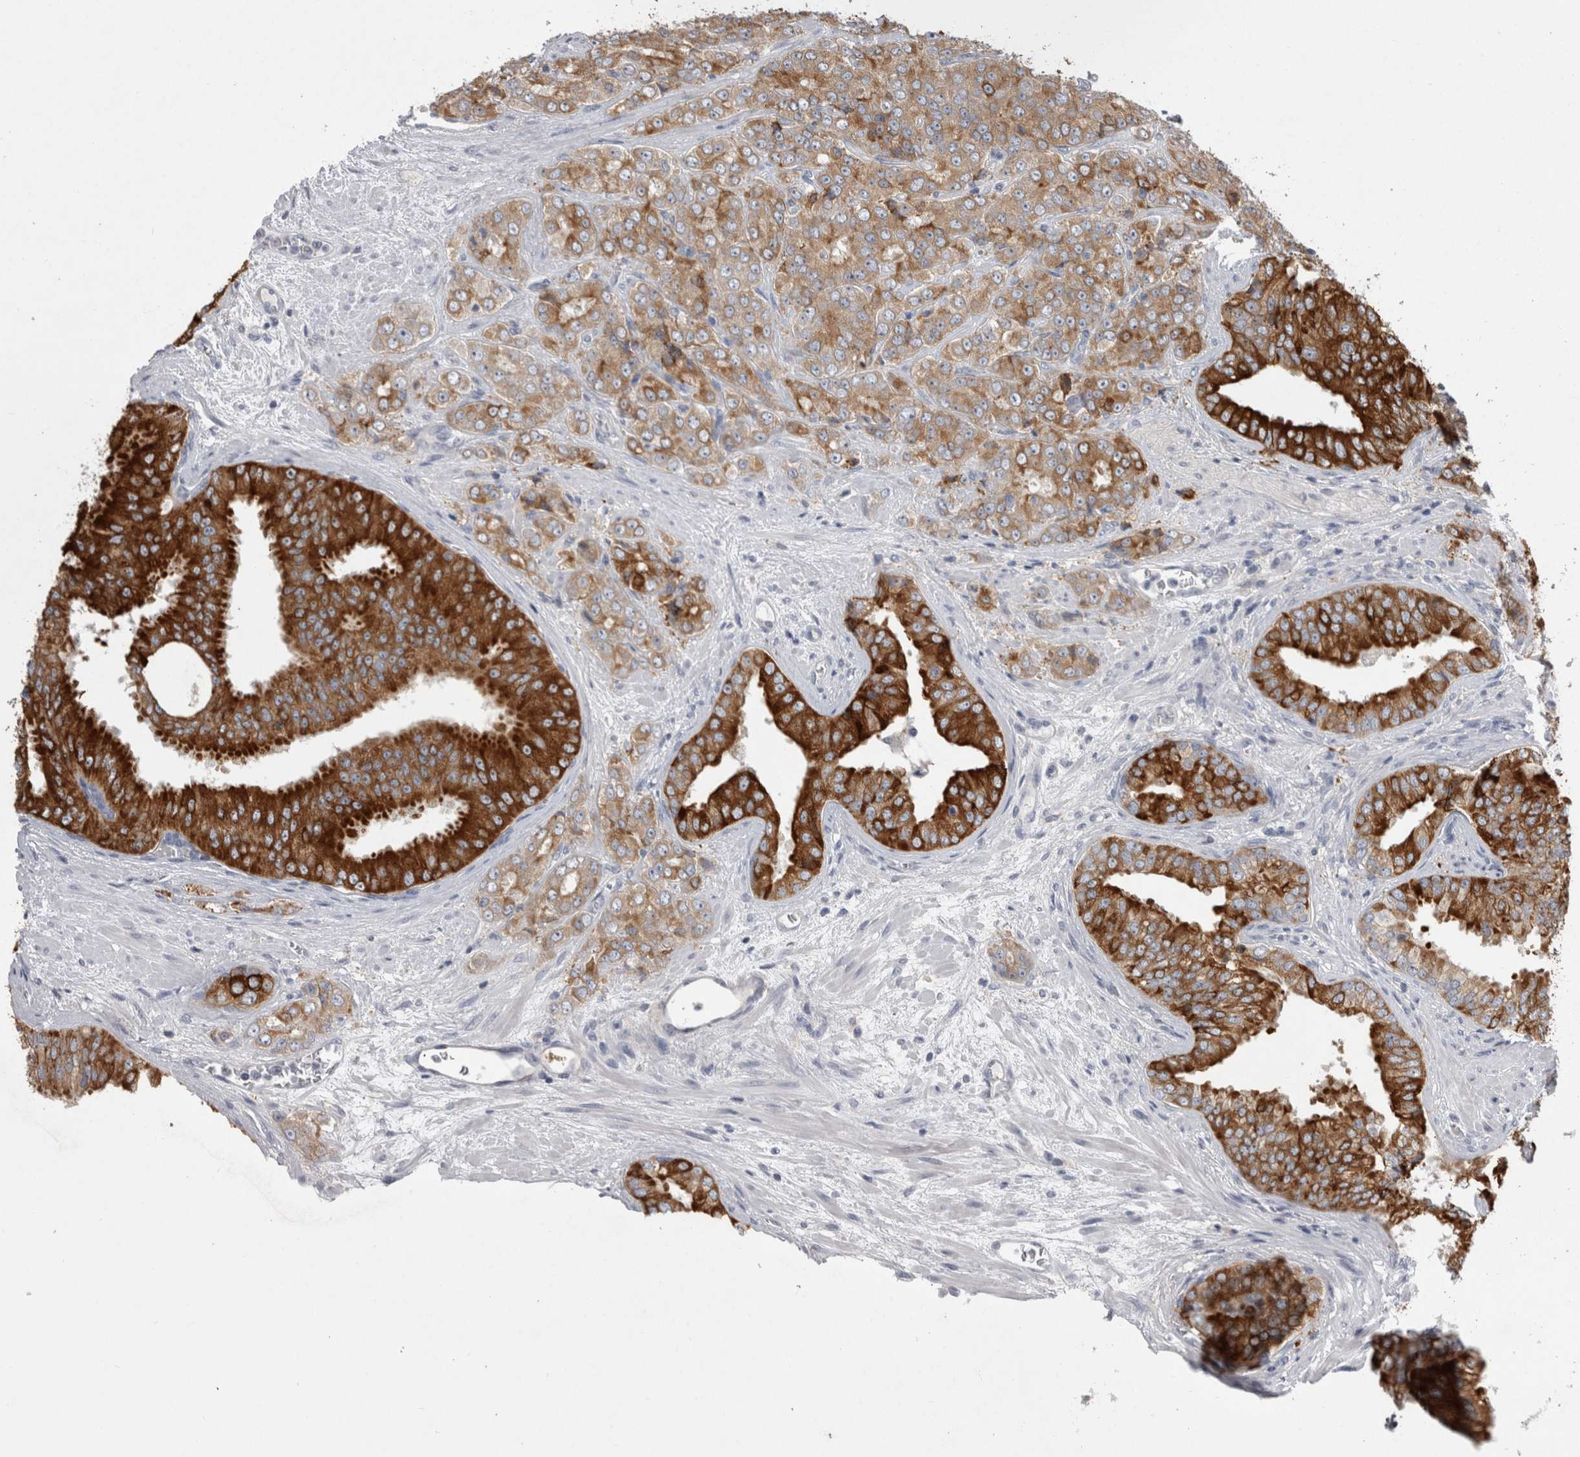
{"staining": {"intensity": "strong", "quantity": ">75%", "location": "cytoplasmic/membranous"}, "tissue": "prostate cancer", "cell_type": "Tumor cells", "image_type": "cancer", "snomed": [{"axis": "morphology", "description": "Adenocarcinoma, High grade"}, {"axis": "topography", "description": "Prostate"}], "caption": "Immunohistochemical staining of prostate adenocarcinoma (high-grade) reveals high levels of strong cytoplasmic/membranous protein staining in approximately >75% of tumor cells.", "gene": "LRRC40", "patient": {"sex": "male", "age": 58}}